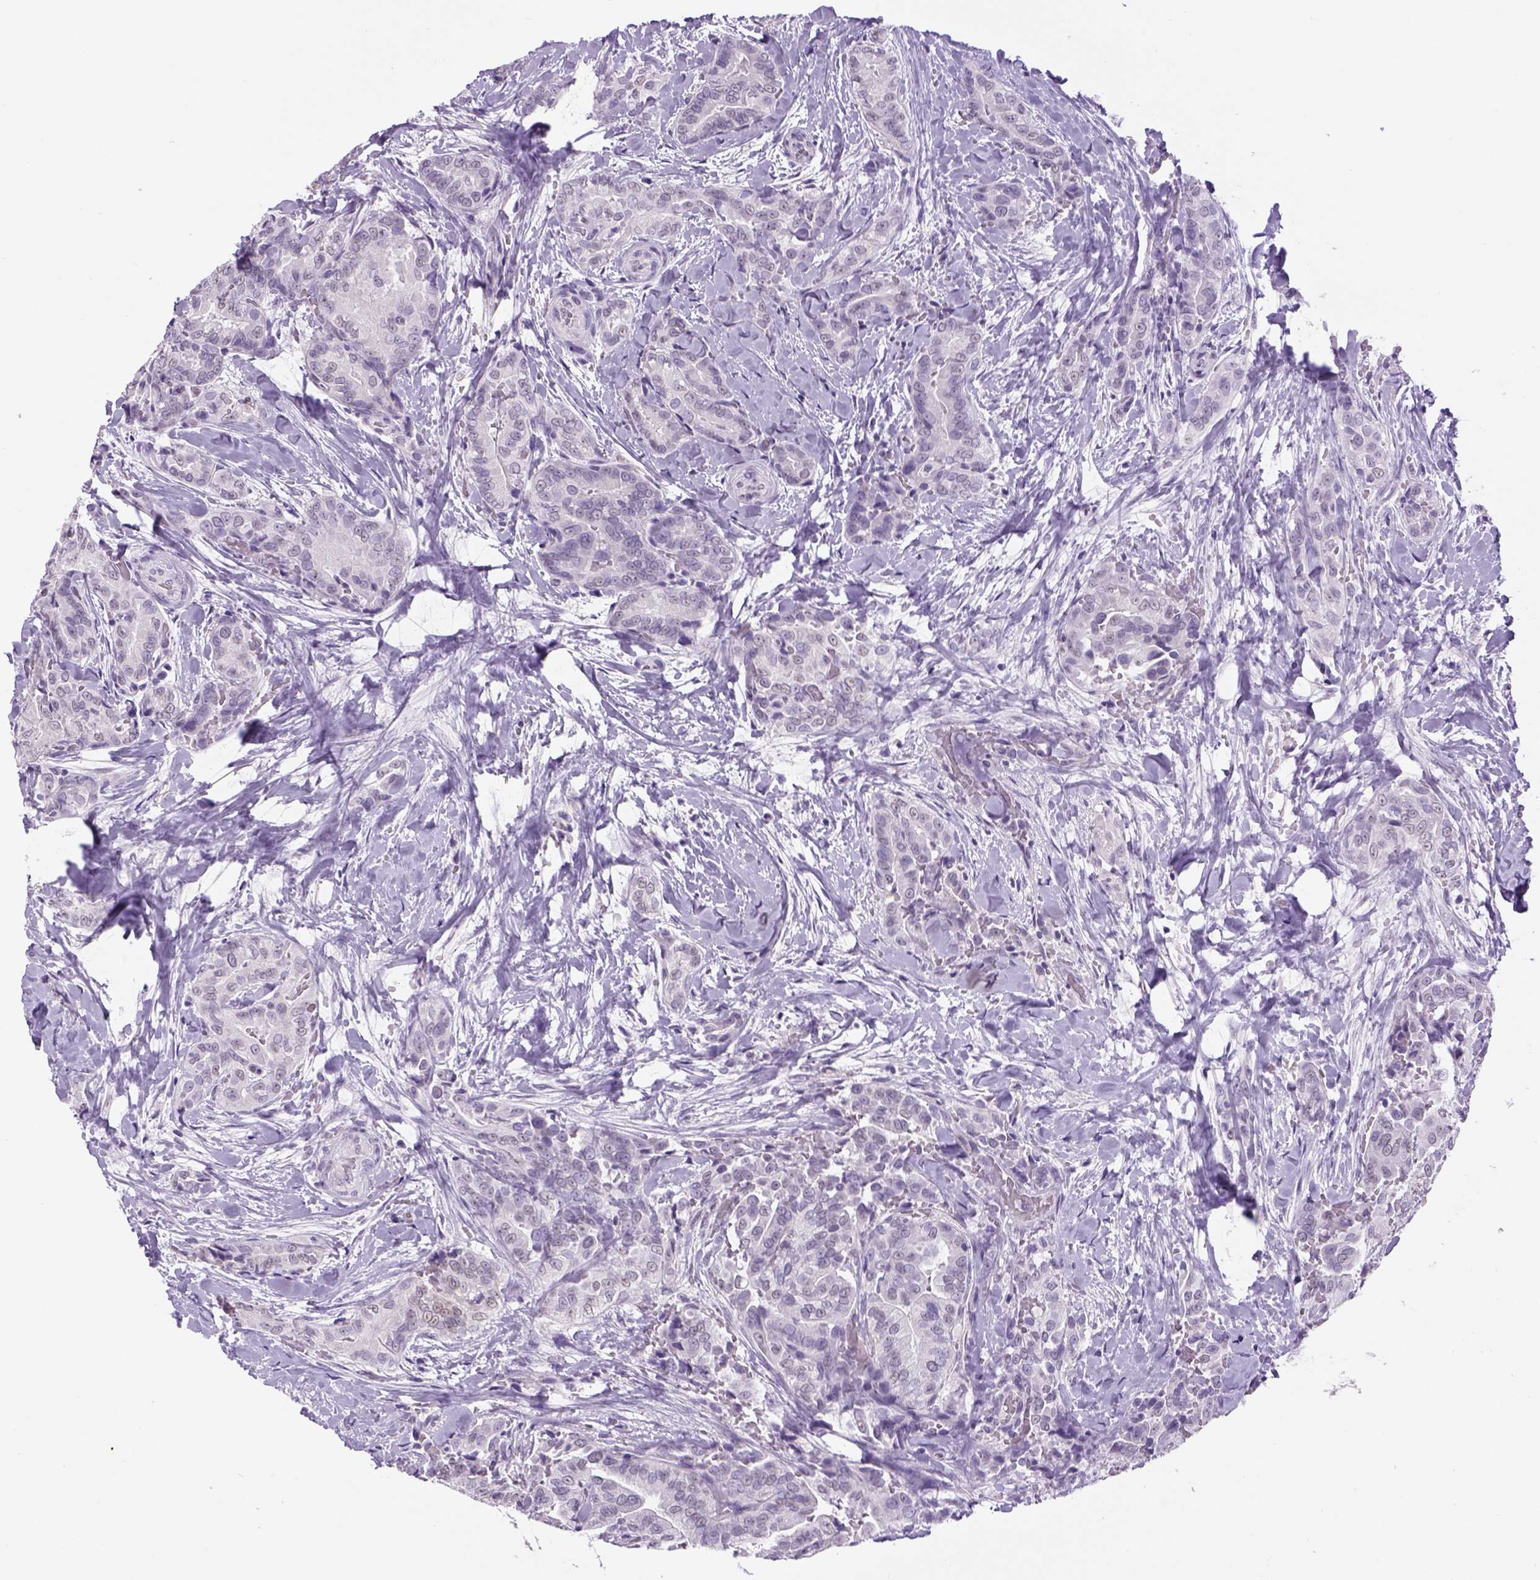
{"staining": {"intensity": "negative", "quantity": "none", "location": "none"}, "tissue": "thyroid cancer", "cell_type": "Tumor cells", "image_type": "cancer", "snomed": [{"axis": "morphology", "description": "Papillary adenocarcinoma, NOS"}, {"axis": "topography", "description": "Thyroid gland"}], "caption": "The image exhibits no significant positivity in tumor cells of thyroid cancer (papillary adenocarcinoma). The staining is performed using DAB (3,3'-diaminobenzidine) brown chromogen with nuclei counter-stained in using hematoxylin.", "gene": "DBH", "patient": {"sex": "male", "age": 61}}